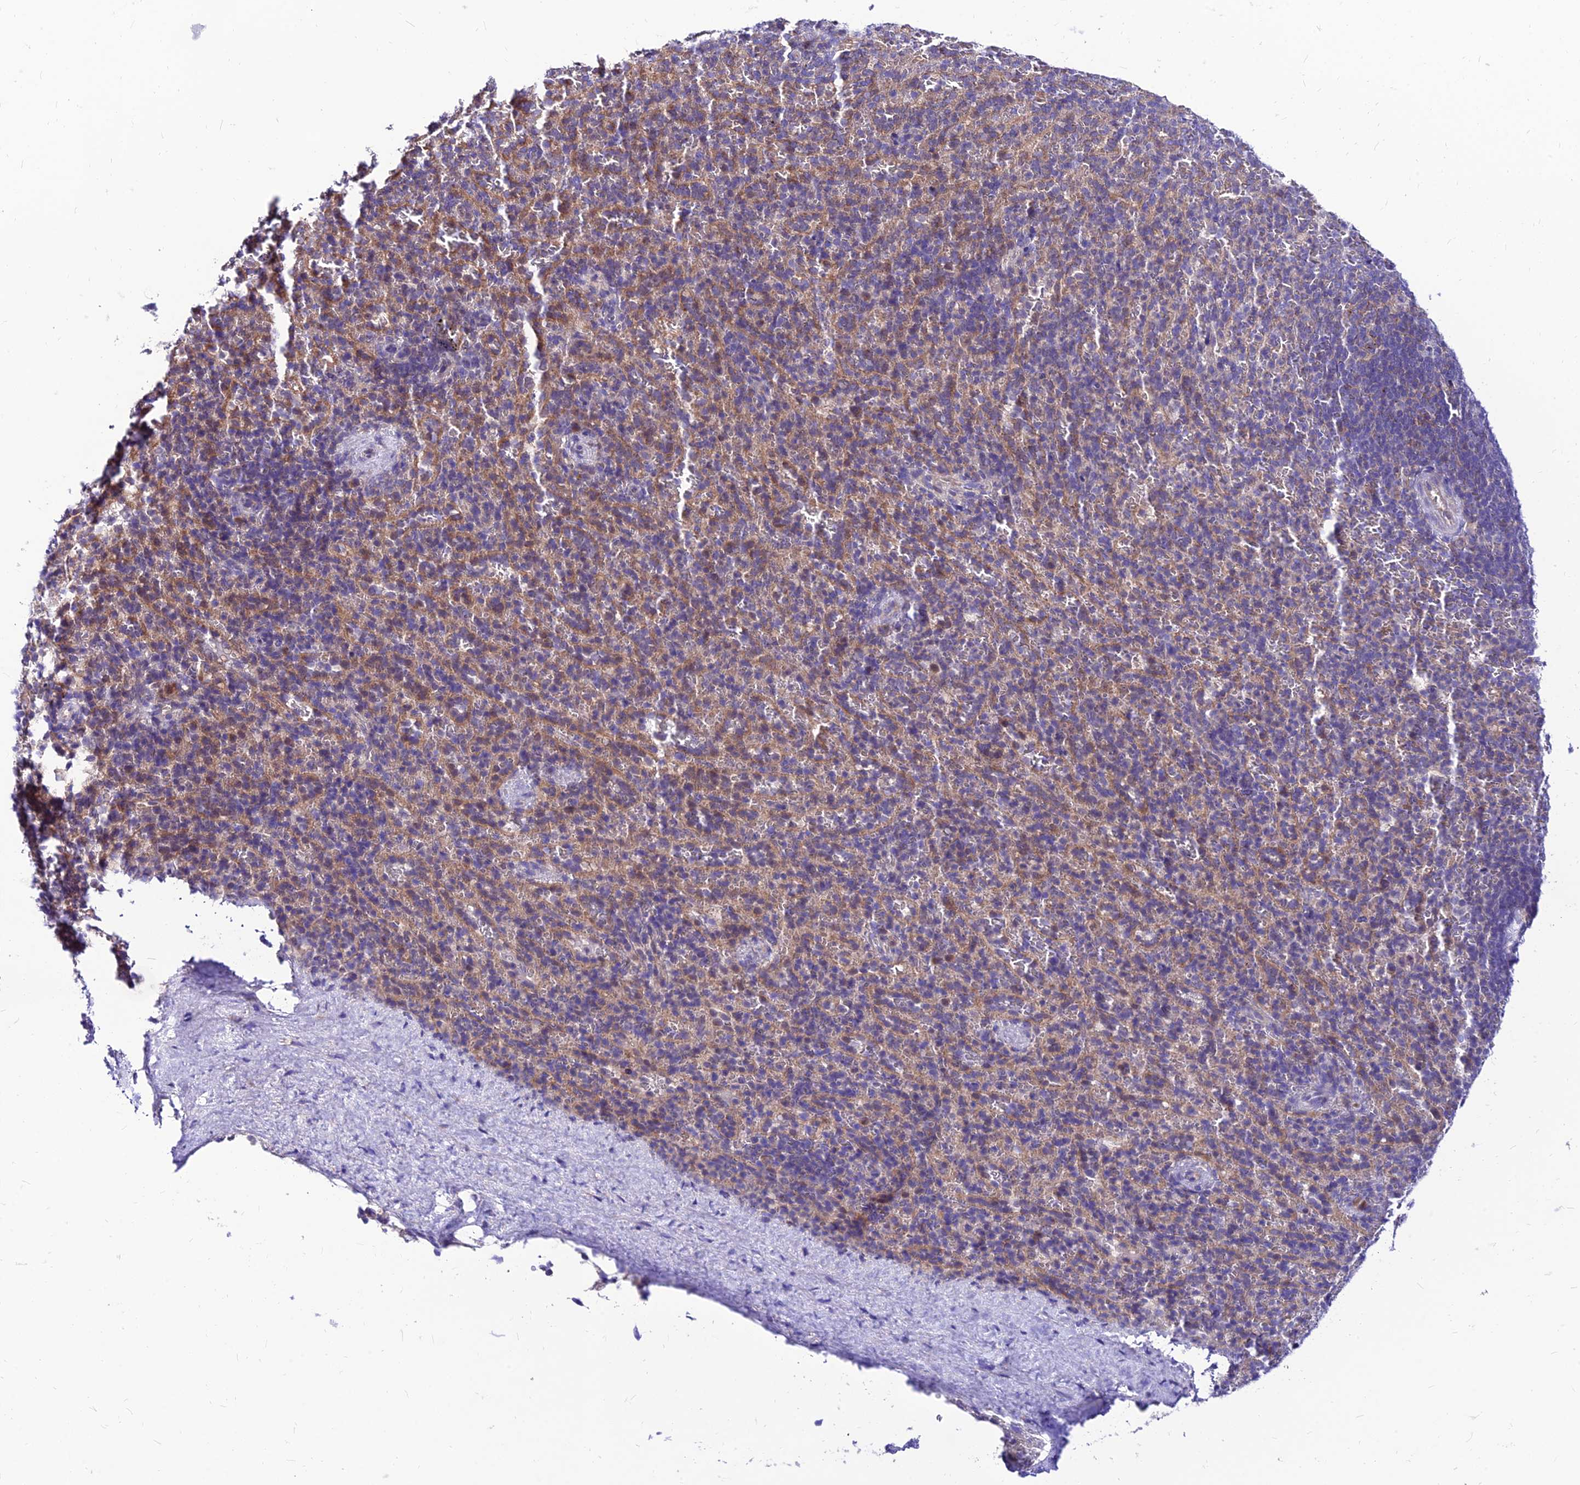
{"staining": {"intensity": "weak", "quantity": "<25%", "location": "cytoplasmic/membranous"}, "tissue": "spleen", "cell_type": "Cells in red pulp", "image_type": "normal", "snomed": [{"axis": "morphology", "description": "Normal tissue, NOS"}, {"axis": "topography", "description": "Spleen"}], "caption": "The IHC histopathology image has no significant expression in cells in red pulp of spleen. Nuclei are stained in blue.", "gene": "C6orf132", "patient": {"sex": "female", "age": 21}}